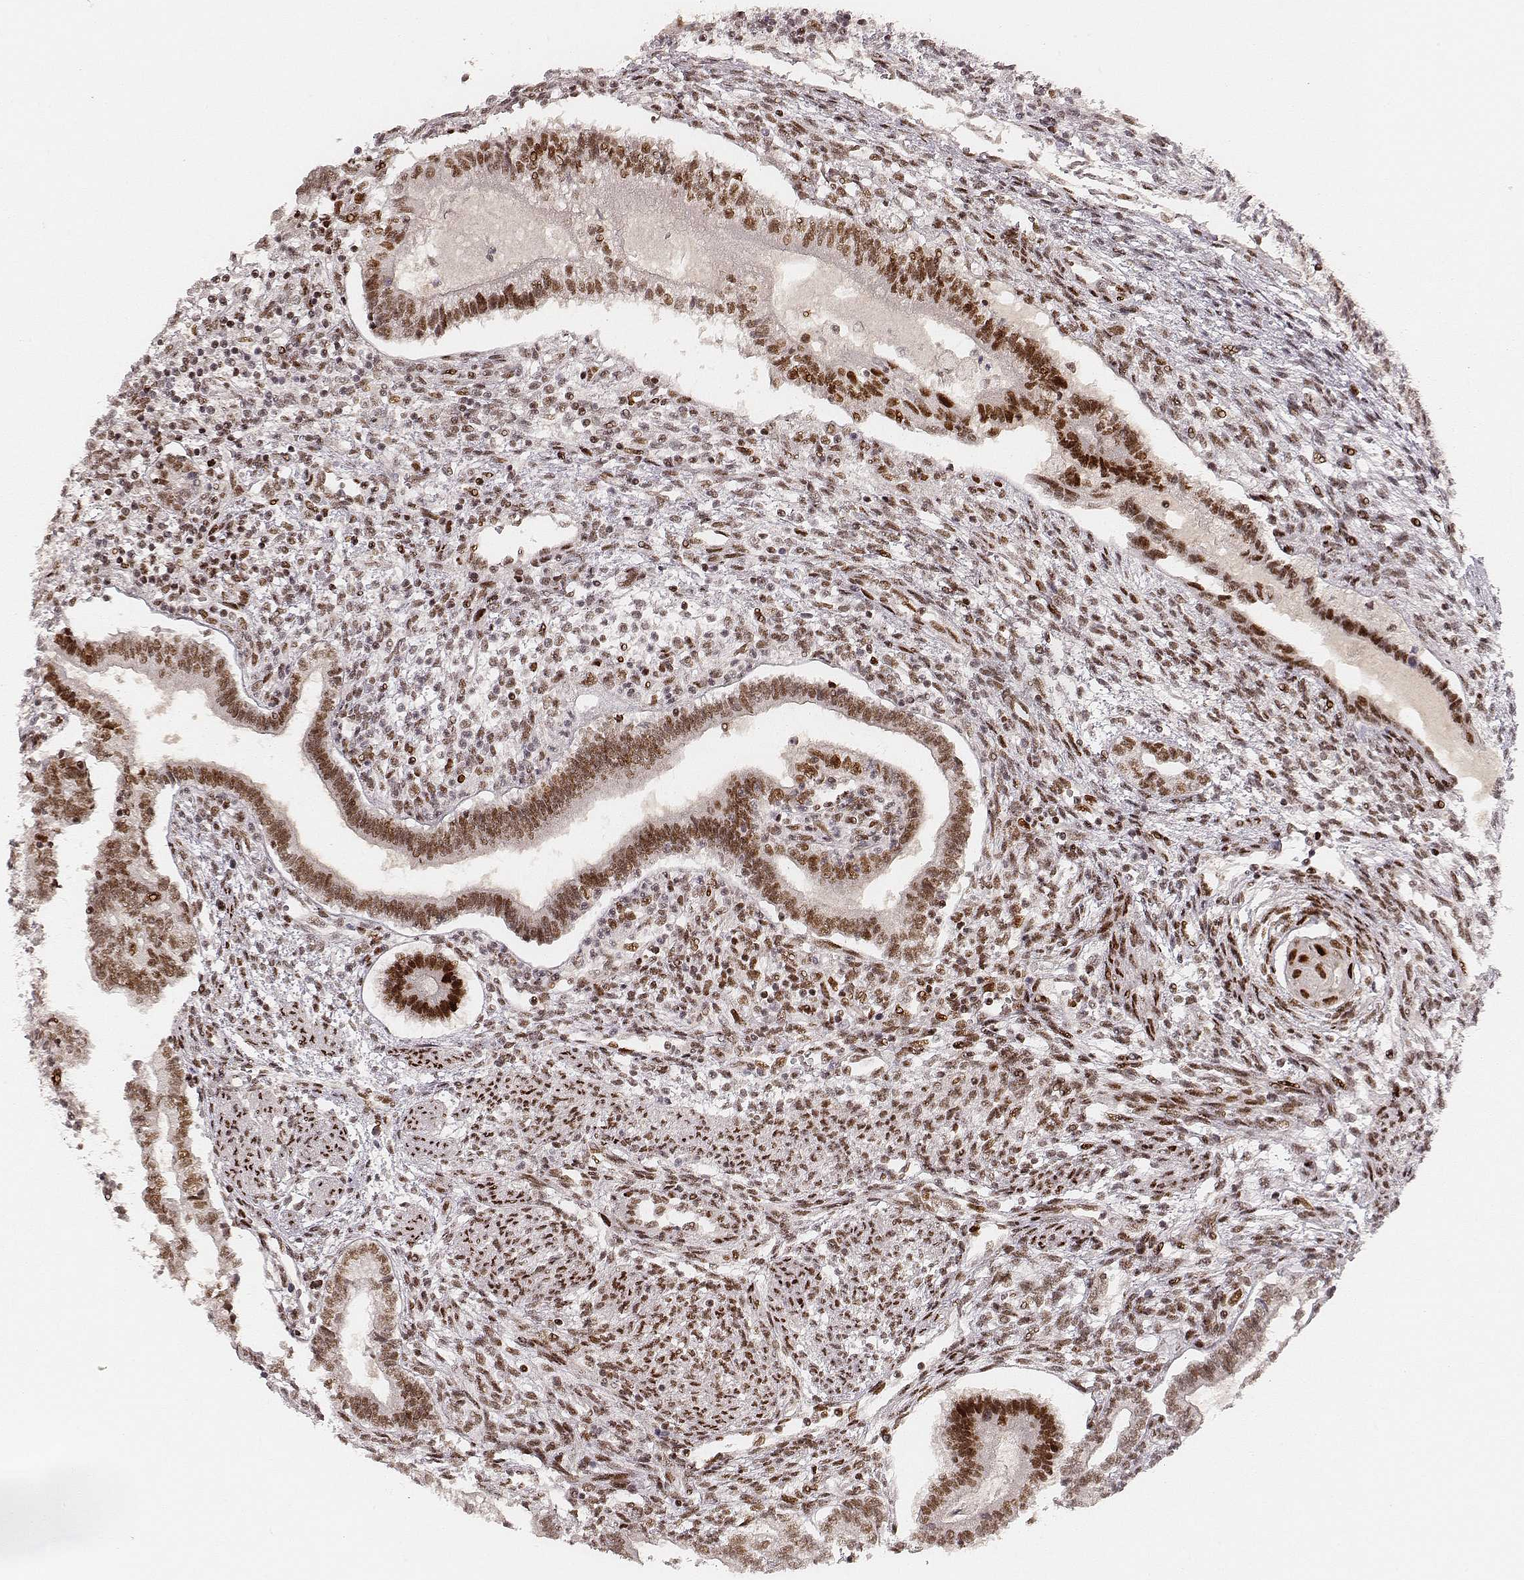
{"staining": {"intensity": "strong", "quantity": "<25%", "location": "nuclear"}, "tissue": "testis cancer", "cell_type": "Tumor cells", "image_type": "cancer", "snomed": [{"axis": "morphology", "description": "Carcinoma, Embryonal, NOS"}, {"axis": "topography", "description": "Testis"}], "caption": "Embryonal carcinoma (testis) tissue shows strong nuclear positivity in about <25% of tumor cells", "gene": "HNRNPC", "patient": {"sex": "male", "age": 37}}